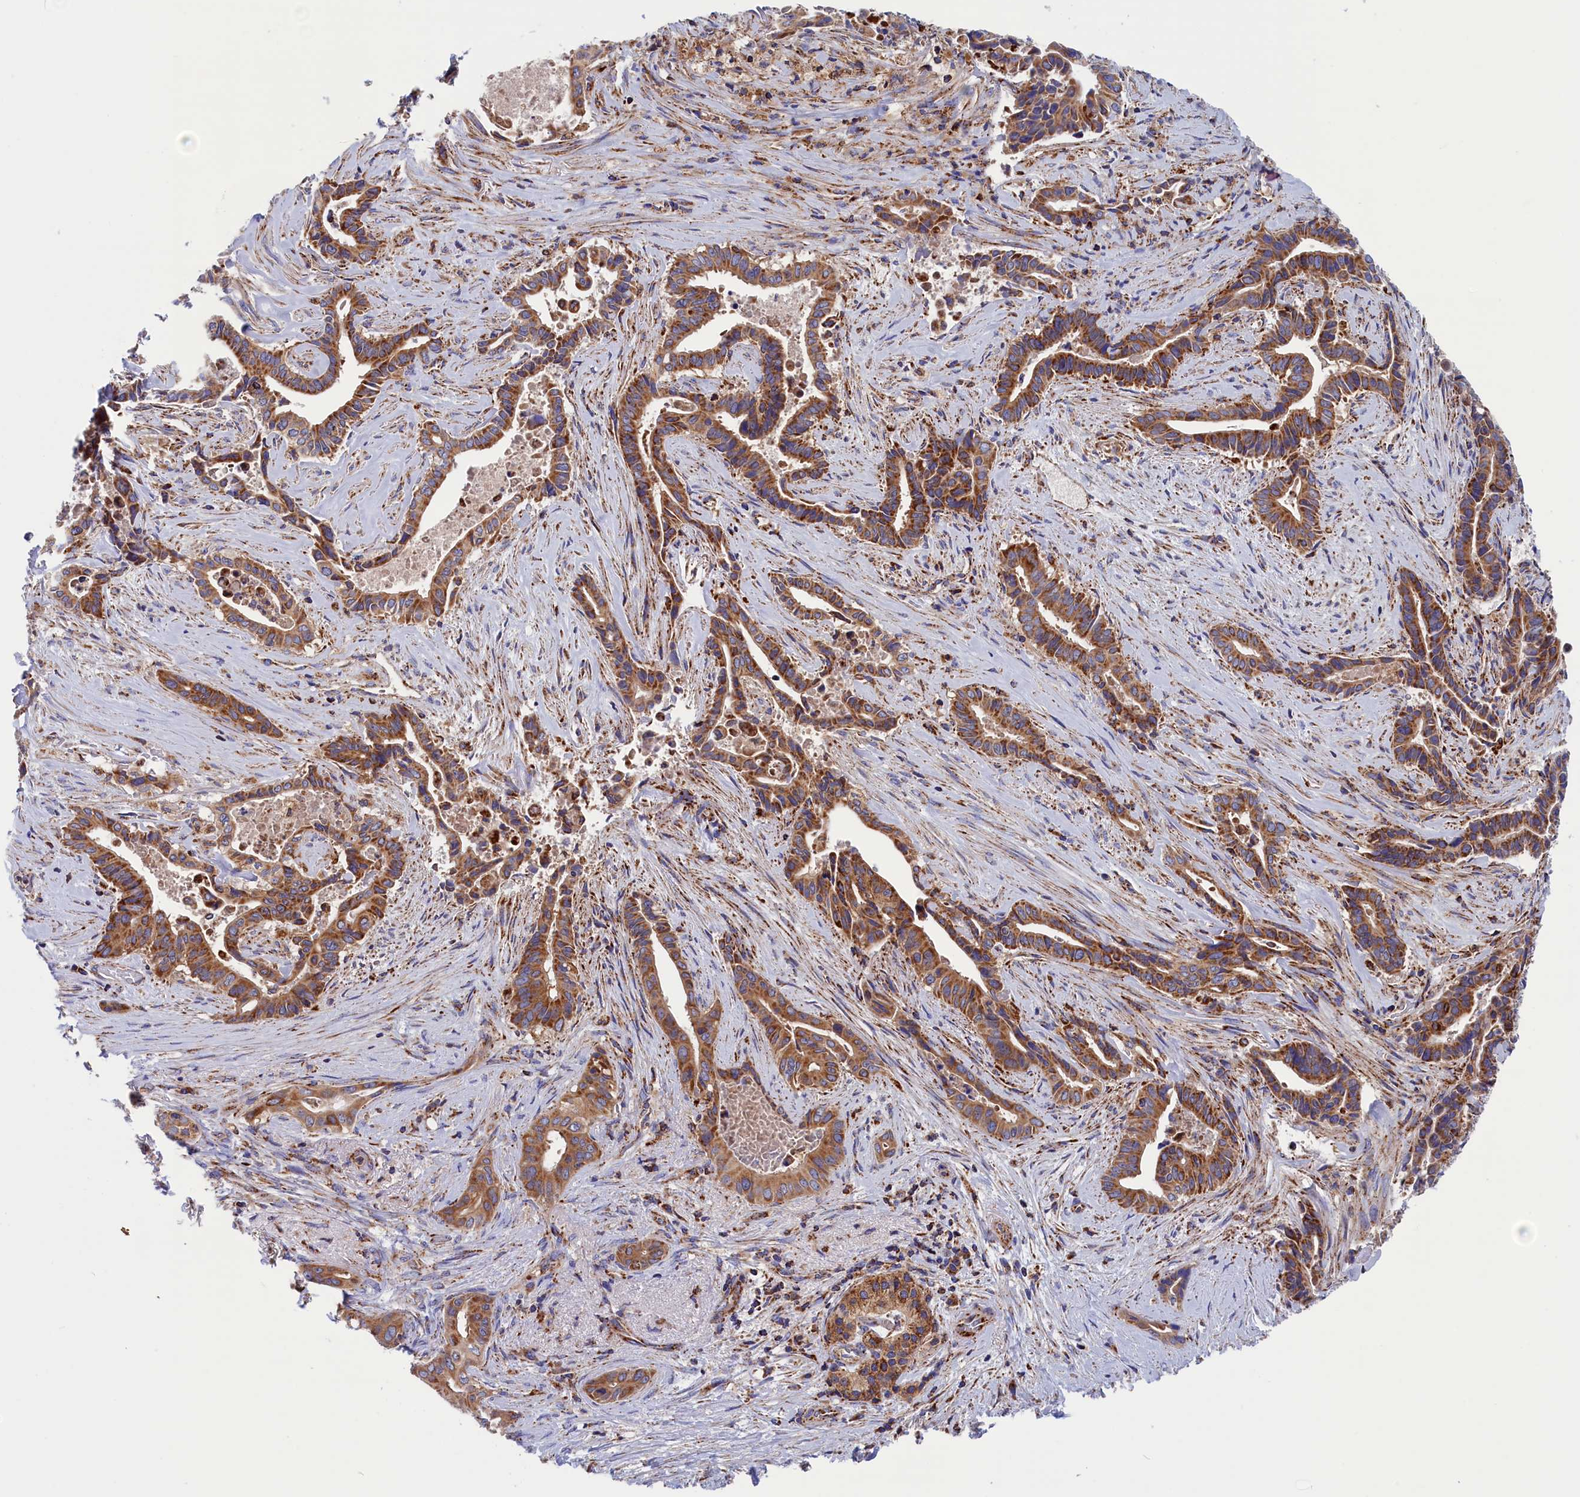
{"staining": {"intensity": "moderate", "quantity": ">75%", "location": "cytoplasmic/membranous"}, "tissue": "pancreatic cancer", "cell_type": "Tumor cells", "image_type": "cancer", "snomed": [{"axis": "morphology", "description": "Adenocarcinoma, NOS"}, {"axis": "topography", "description": "Pancreas"}], "caption": "Adenocarcinoma (pancreatic) stained with IHC demonstrates moderate cytoplasmic/membranous expression in about >75% of tumor cells. (brown staining indicates protein expression, while blue staining denotes nuclei).", "gene": "WDR83", "patient": {"sex": "female", "age": 77}}